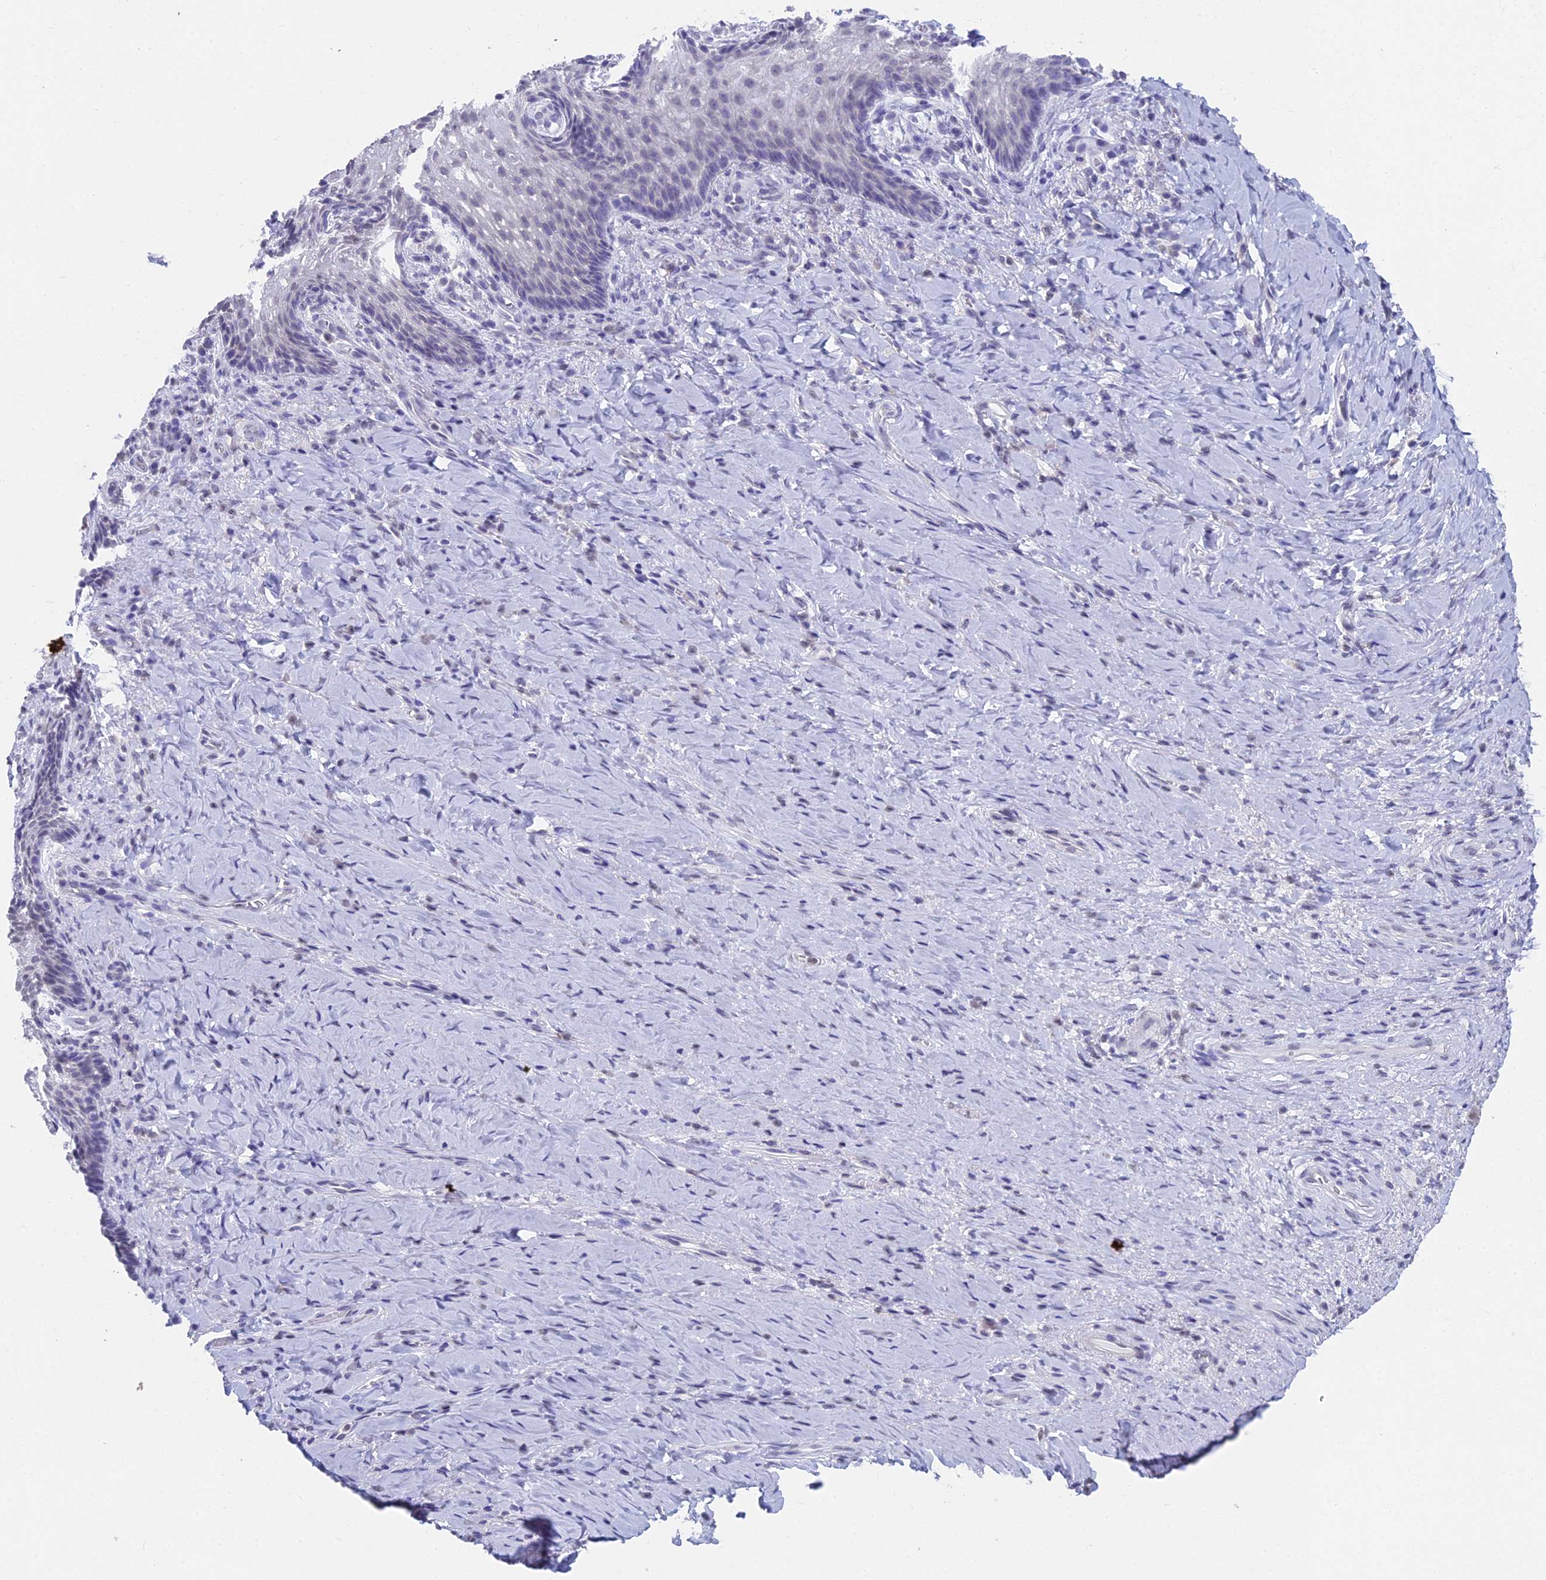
{"staining": {"intensity": "negative", "quantity": "none", "location": "none"}, "tissue": "vagina", "cell_type": "Squamous epithelial cells", "image_type": "normal", "snomed": [{"axis": "morphology", "description": "Normal tissue, NOS"}, {"axis": "topography", "description": "Vagina"}], "caption": "DAB (3,3'-diaminobenzidine) immunohistochemical staining of unremarkable vagina exhibits no significant staining in squamous epithelial cells.", "gene": "PRR22", "patient": {"sex": "female", "age": 60}}